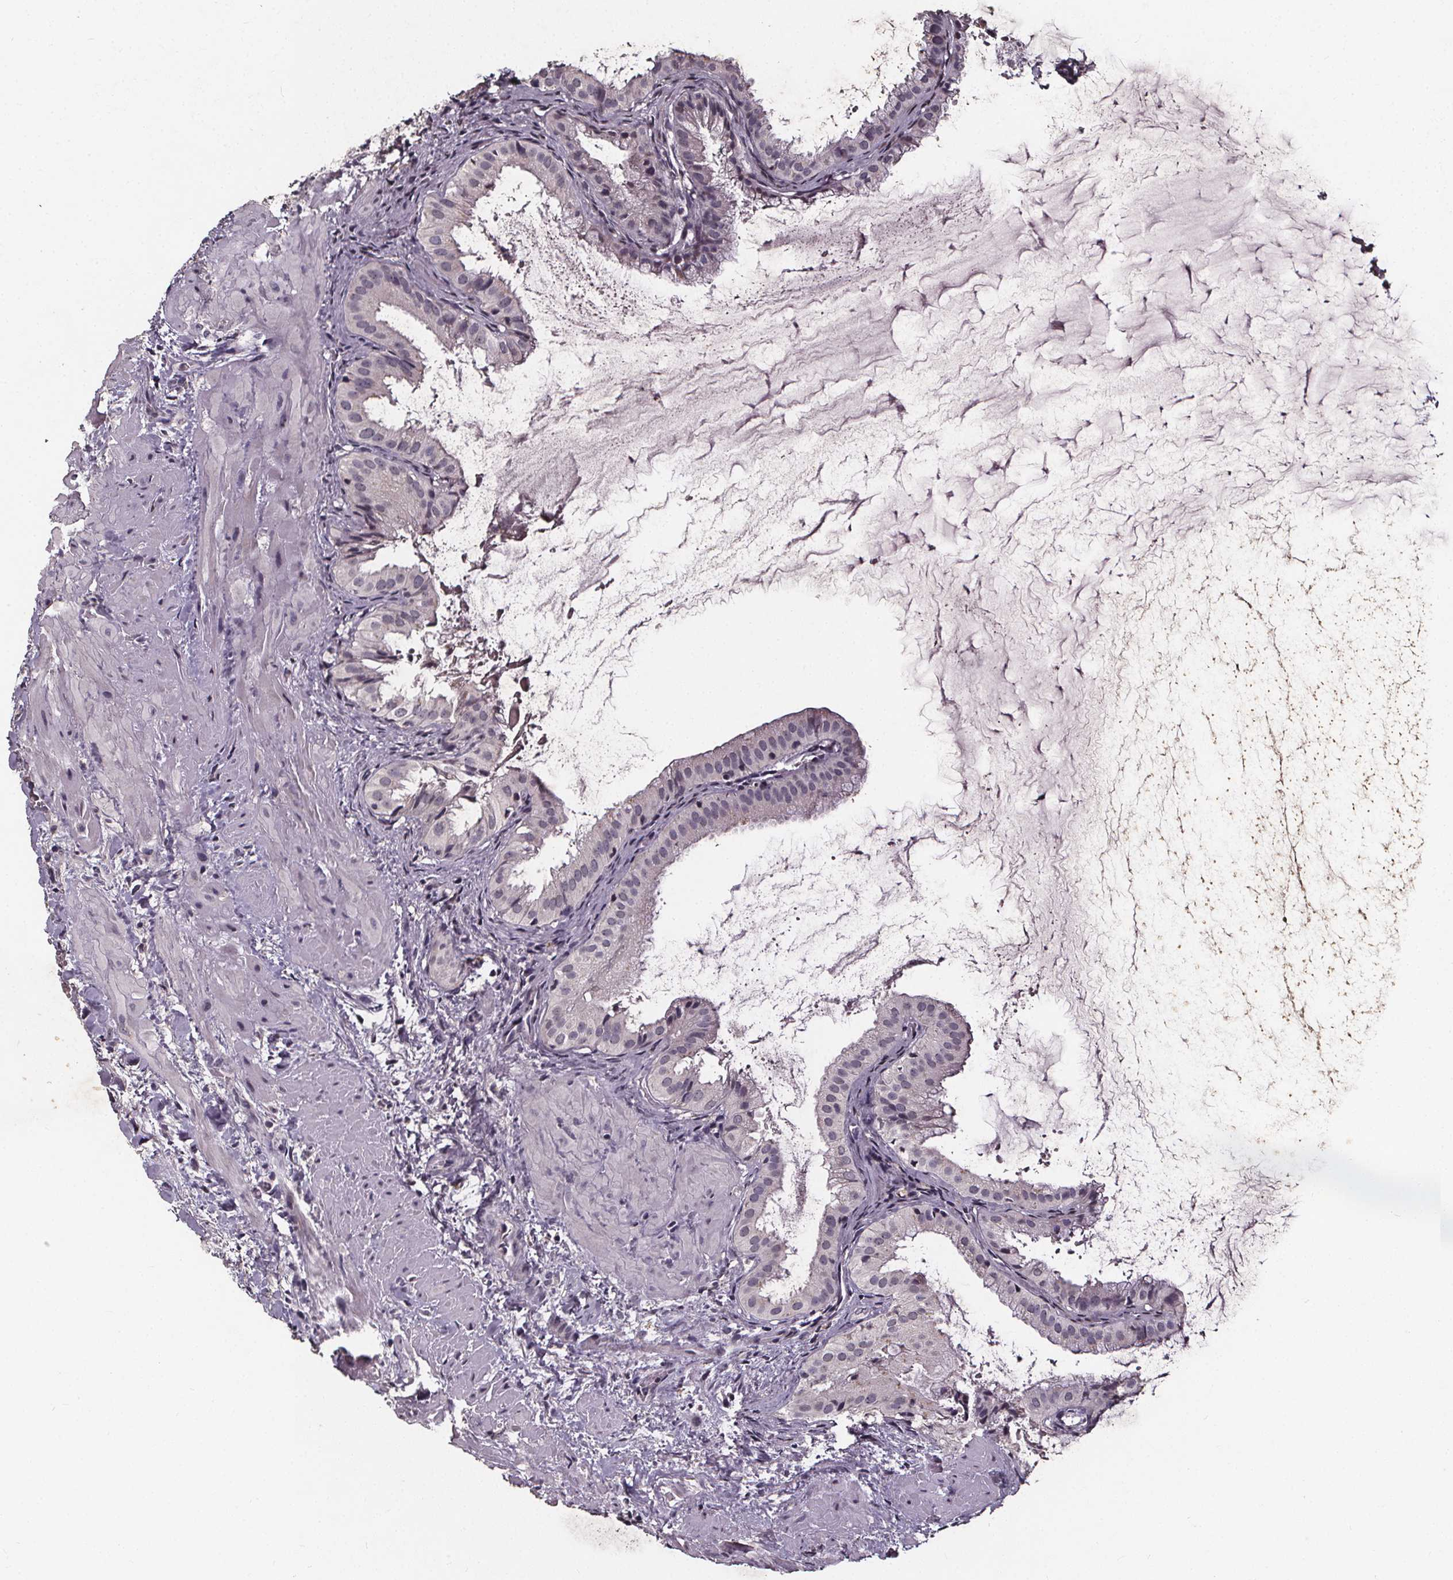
{"staining": {"intensity": "negative", "quantity": "none", "location": "none"}, "tissue": "gallbladder", "cell_type": "Glandular cells", "image_type": "normal", "snomed": [{"axis": "morphology", "description": "Normal tissue, NOS"}, {"axis": "topography", "description": "Gallbladder"}], "caption": "Protein analysis of benign gallbladder demonstrates no significant staining in glandular cells.", "gene": "SPAG8", "patient": {"sex": "male", "age": 70}}